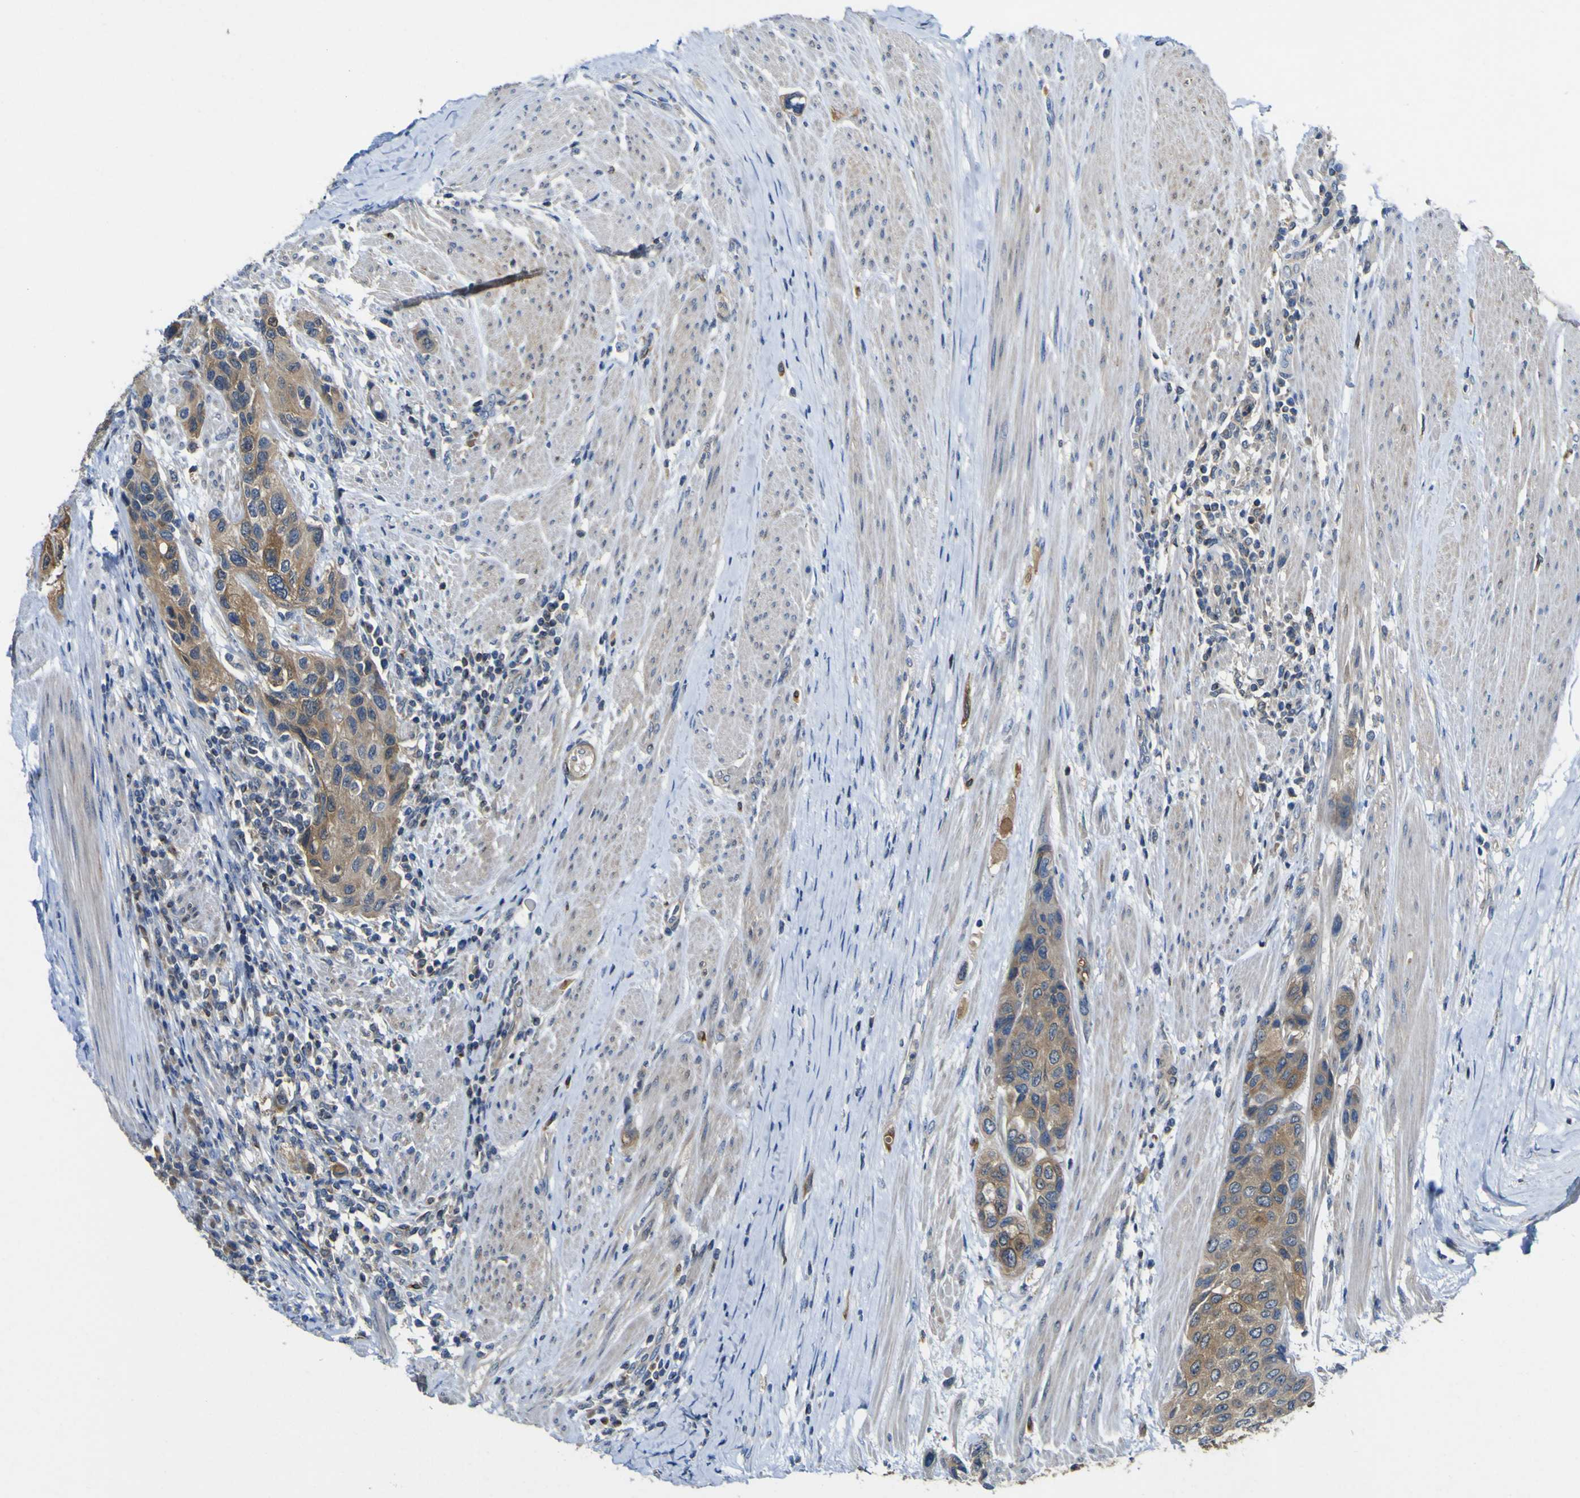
{"staining": {"intensity": "moderate", "quantity": ">75%", "location": "cytoplasmic/membranous"}, "tissue": "urothelial cancer", "cell_type": "Tumor cells", "image_type": "cancer", "snomed": [{"axis": "morphology", "description": "Urothelial carcinoma, High grade"}, {"axis": "topography", "description": "Urinary bladder"}], "caption": "Protein staining of urothelial cancer tissue demonstrates moderate cytoplasmic/membranous staining in approximately >75% of tumor cells.", "gene": "EML2", "patient": {"sex": "female", "age": 56}}